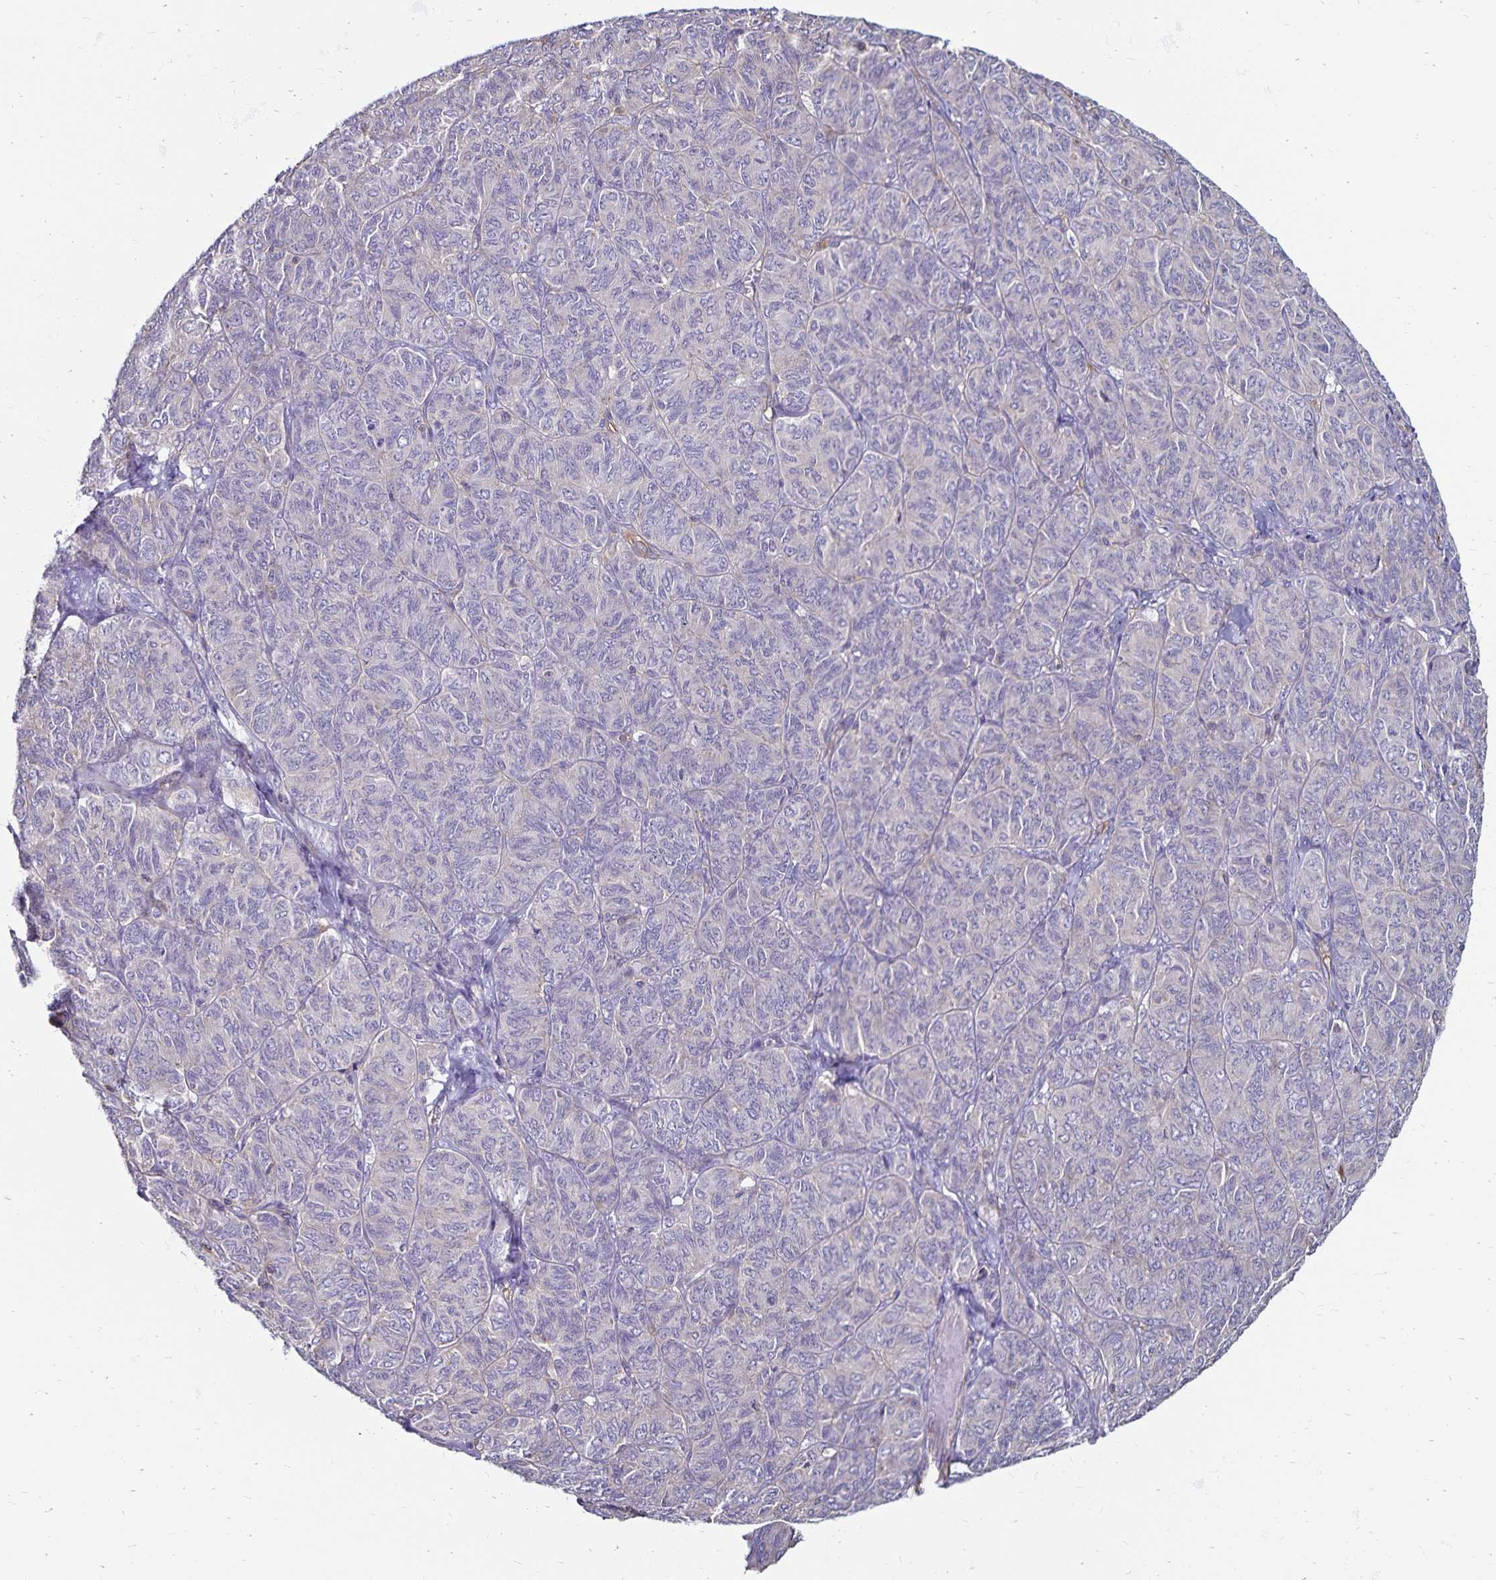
{"staining": {"intensity": "negative", "quantity": "none", "location": "none"}, "tissue": "ovarian cancer", "cell_type": "Tumor cells", "image_type": "cancer", "snomed": [{"axis": "morphology", "description": "Carcinoma, endometroid"}, {"axis": "topography", "description": "Ovary"}], "caption": "Tumor cells are negative for protein expression in human ovarian cancer.", "gene": "RPRML", "patient": {"sex": "female", "age": 80}}